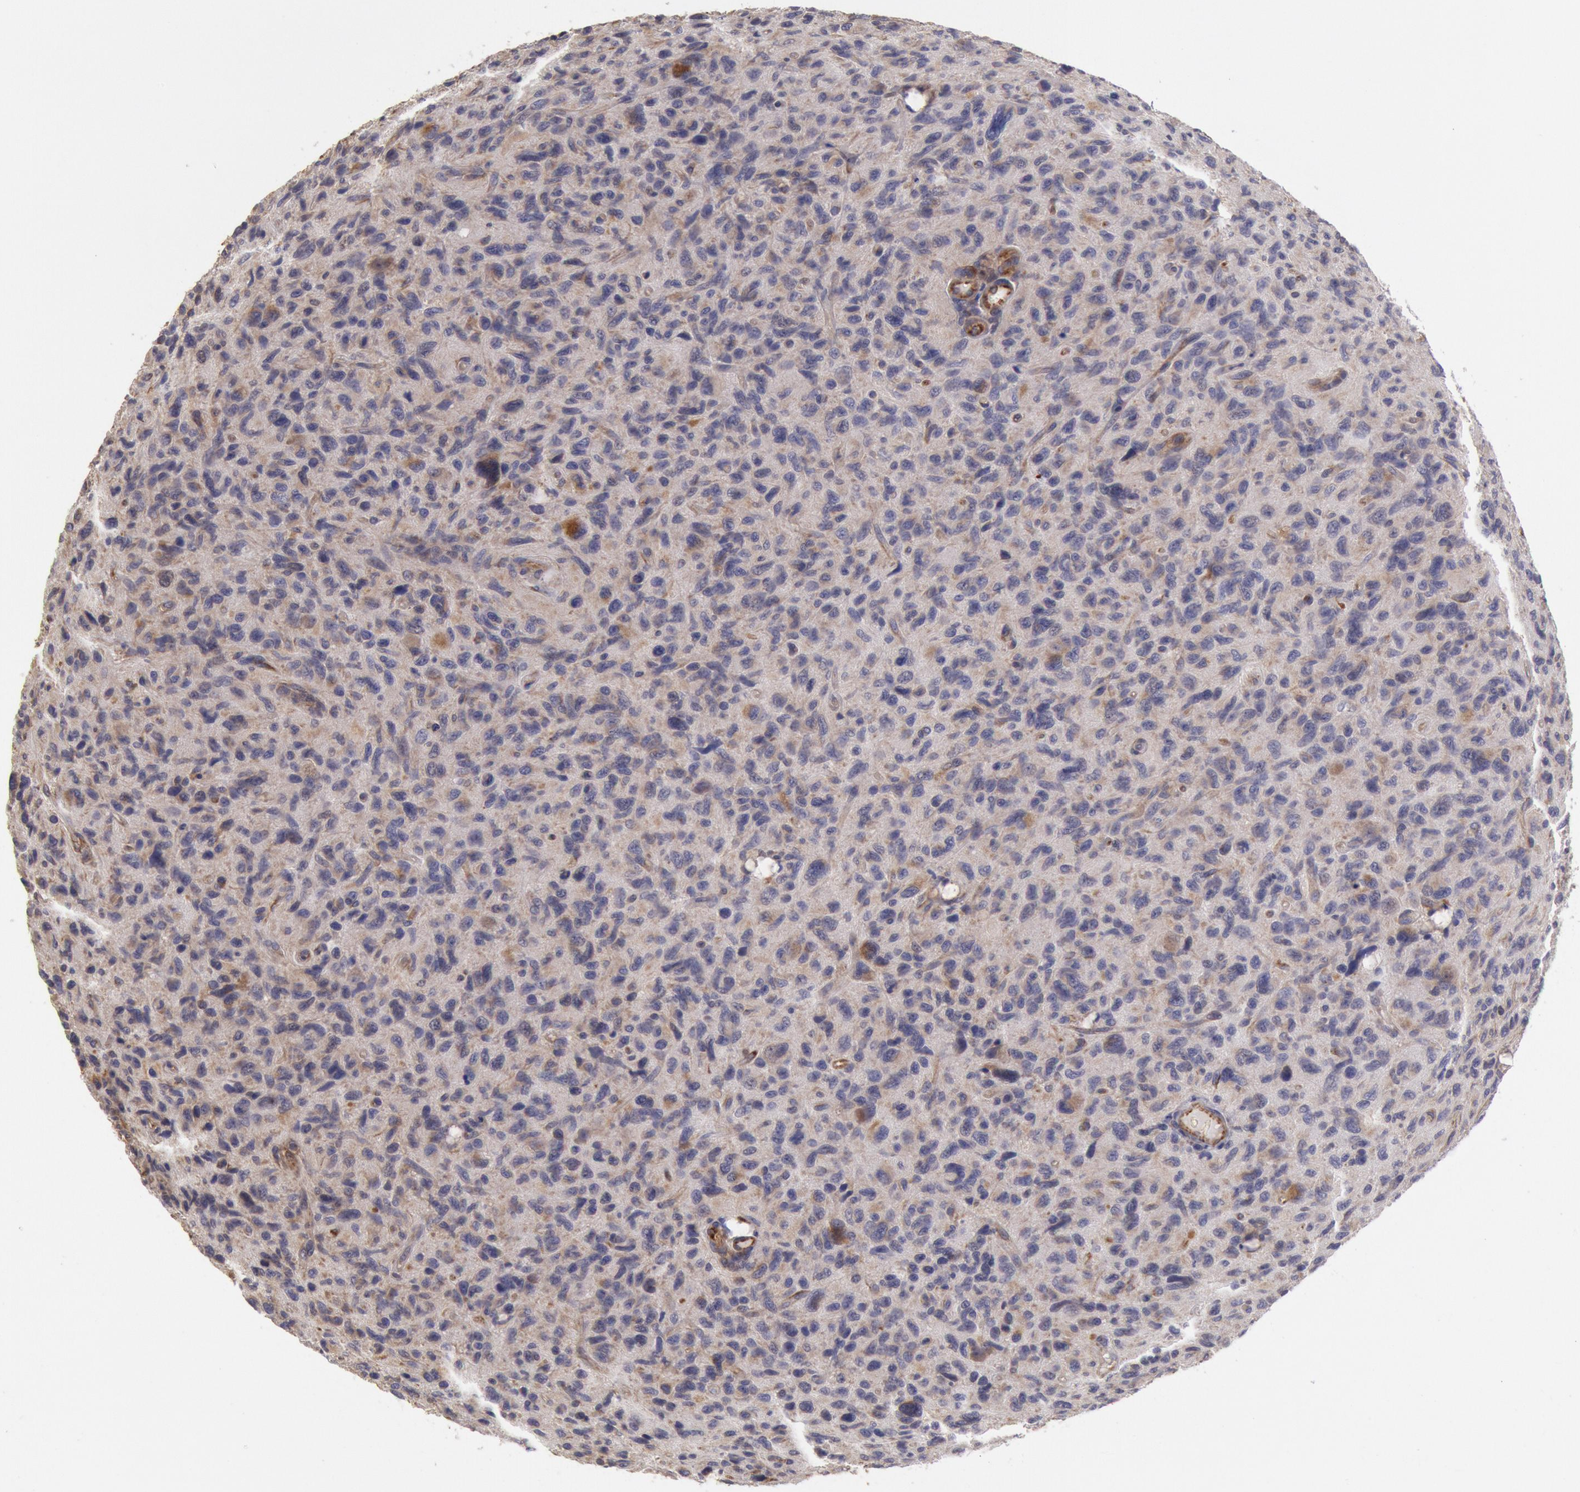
{"staining": {"intensity": "weak", "quantity": "<25%", "location": "cytoplasmic/membranous"}, "tissue": "glioma", "cell_type": "Tumor cells", "image_type": "cancer", "snomed": [{"axis": "morphology", "description": "Glioma, malignant, High grade"}, {"axis": "topography", "description": "Brain"}], "caption": "Immunohistochemistry photomicrograph of neoplastic tissue: human malignant glioma (high-grade) stained with DAB shows no significant protein positivity in tumor cells.", "gene": "RNF139", "patient": {"sex": "female", "age": 60}}